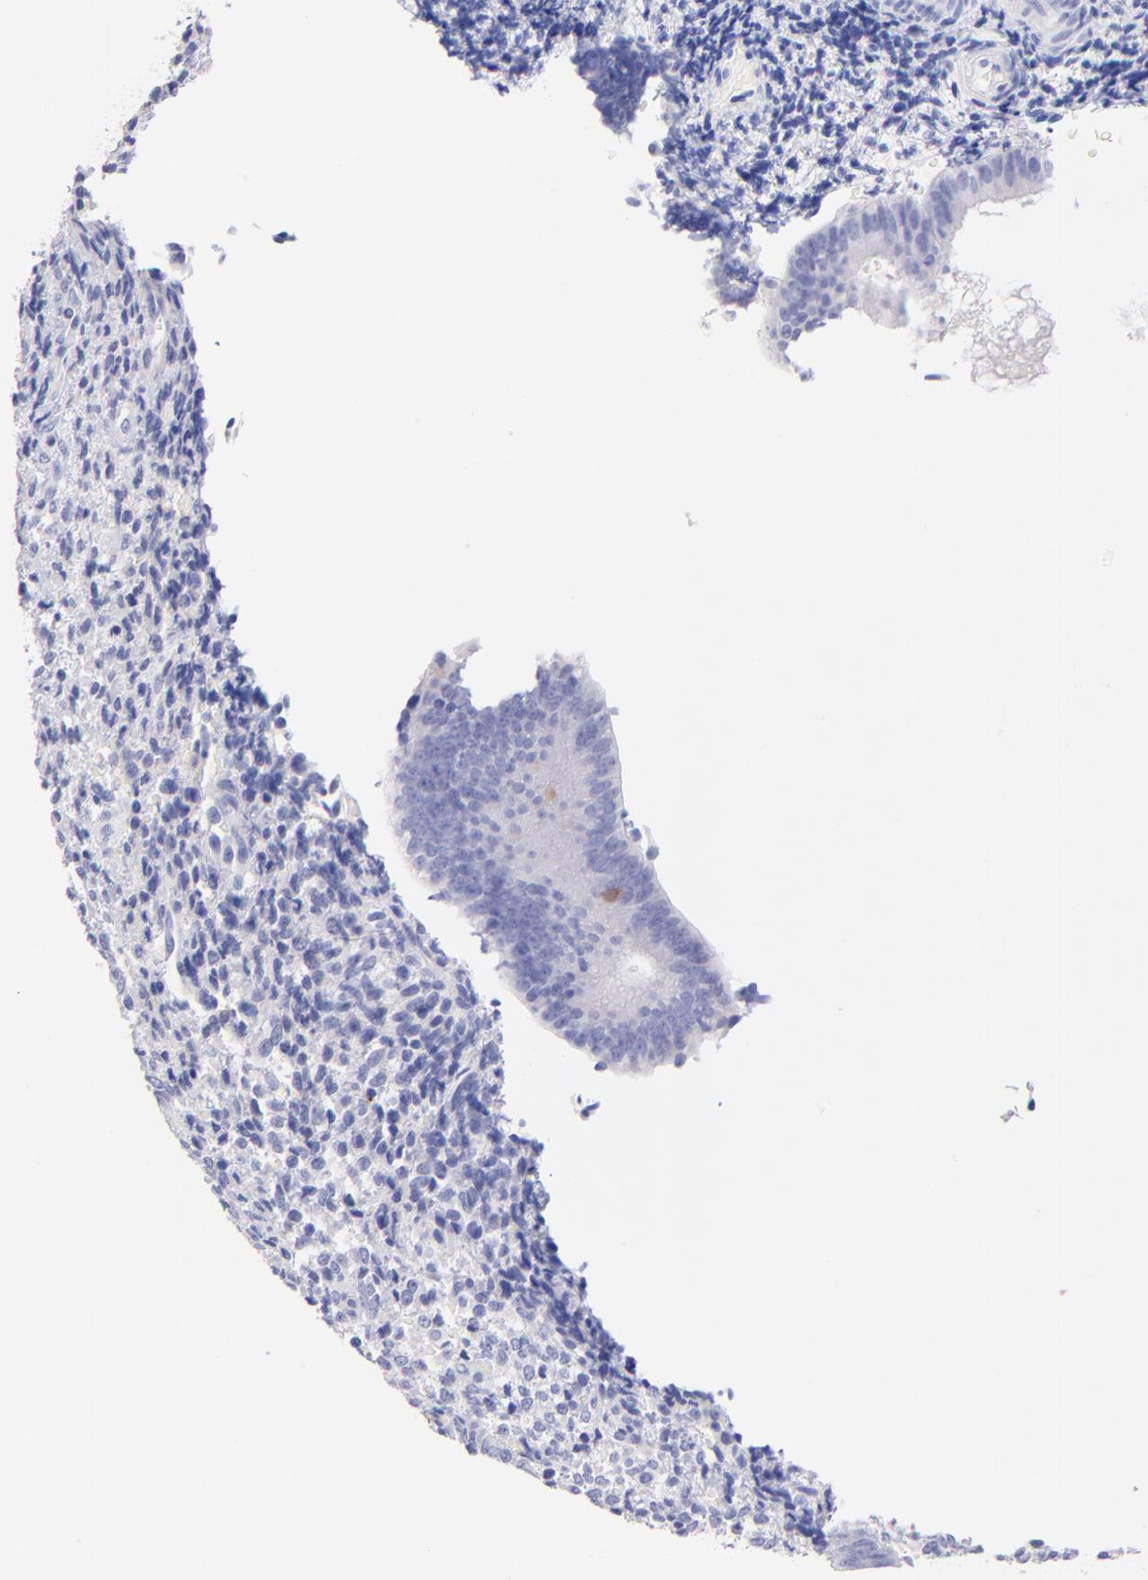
{"staining": {"intensity": "negative", "quantity": "none", "location": "none"}, "tissue": "endometrium", "cell_type": "Cells in endometrial stroma", "image_type": "normal", "snomed": [{"axis": "morphology", "description": "Normal tissue, NOS"}, {"axis": "topography", "description": "Uterus"}, {"axis": "topography", "description": "Endometrium"}], "caption": "A high-resolution image shows immunohistochemistry (IHC) staining of unremarkable endometrium, which reveals no significant staining in cells in endometrial stroma.", "gene": "RAB3B", "patient": {"sex": "female", "age": 33}}